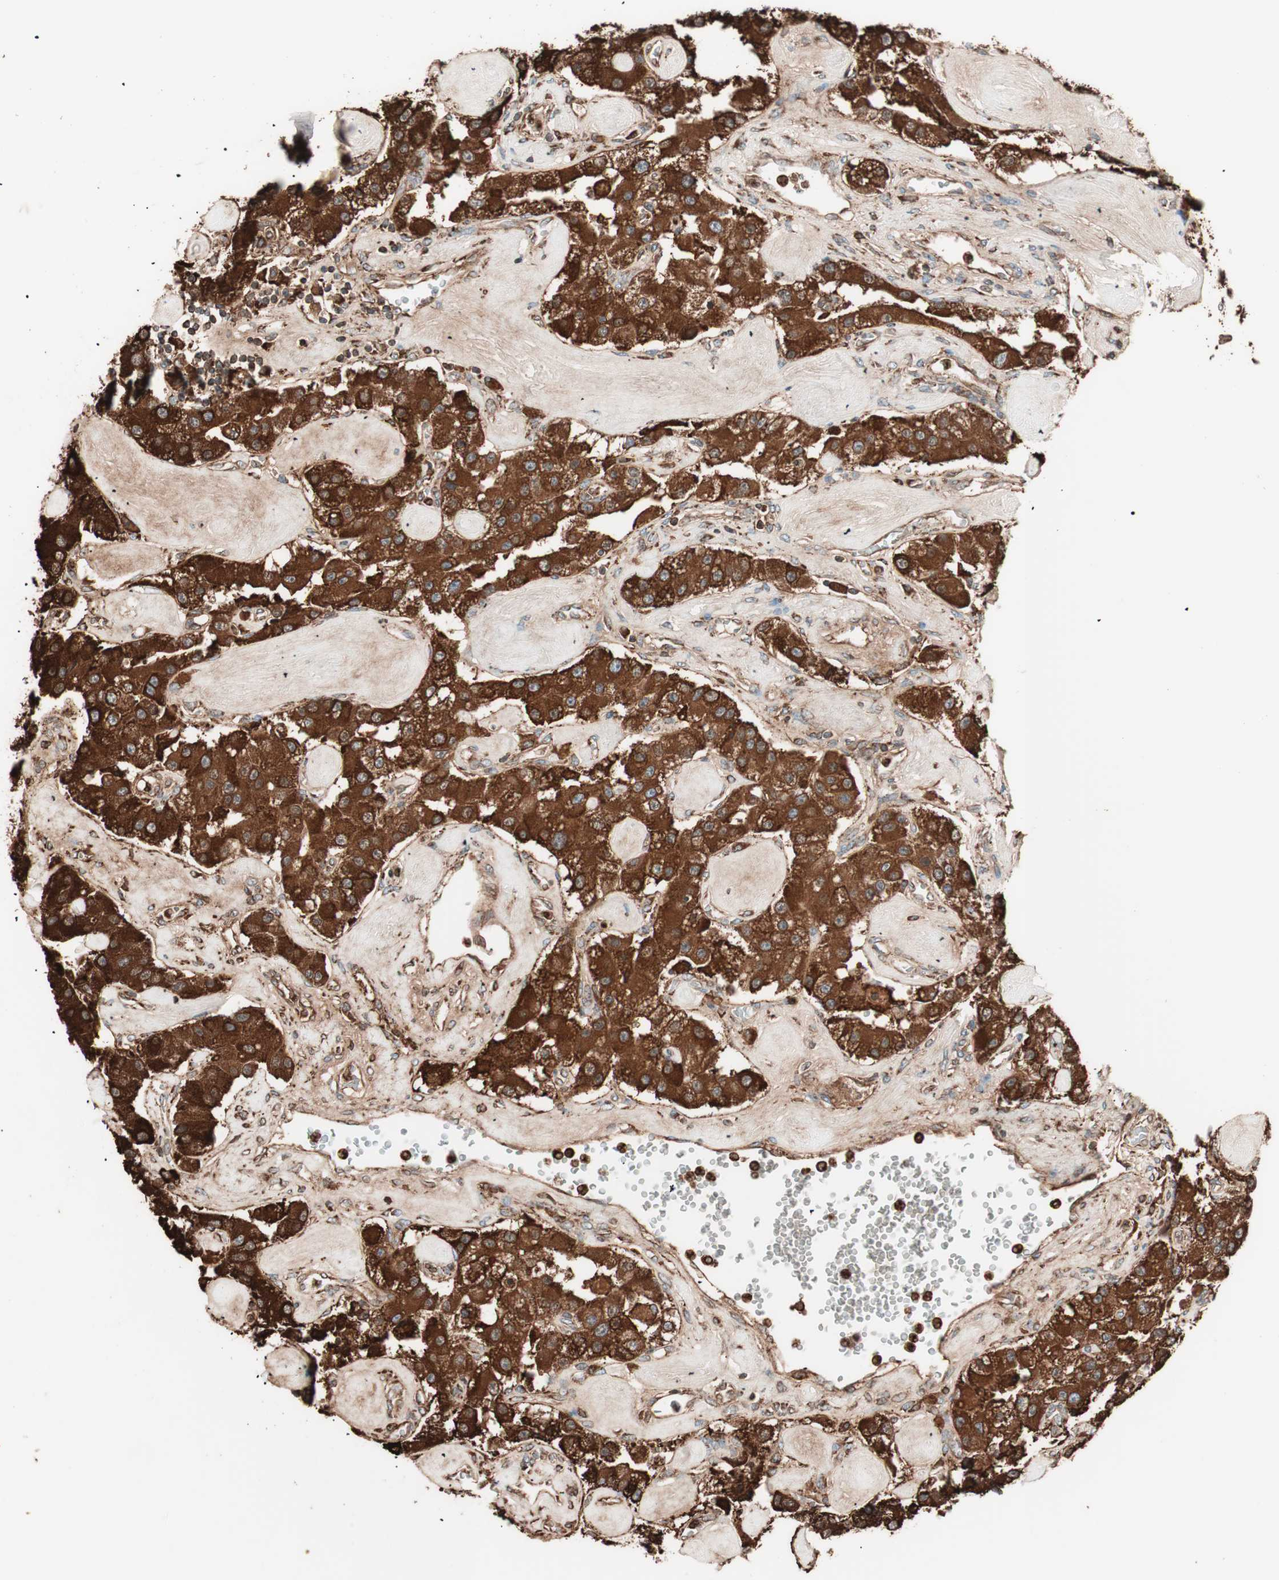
{"staining": {"intensity": "strong", "quantity": ">75%", "location": "cytoplasmic/membranous"}, "tissue": "carcinoid", "cell_type": "Tumor cells", "image_type": "cancer", "snomed": [{"axis": "morphology", "description": "Carcinoid, malignant, NOS"}, {"axis": "topography", "description": "Pancreas"}], "caption": "Carcinoid stained with IHC demonstrates strong cytoplasmic/membranous expression in approximately >75% of tumor cells.", "gene": "VEGFA", "patient": {"sex": "male", "age": 41}}